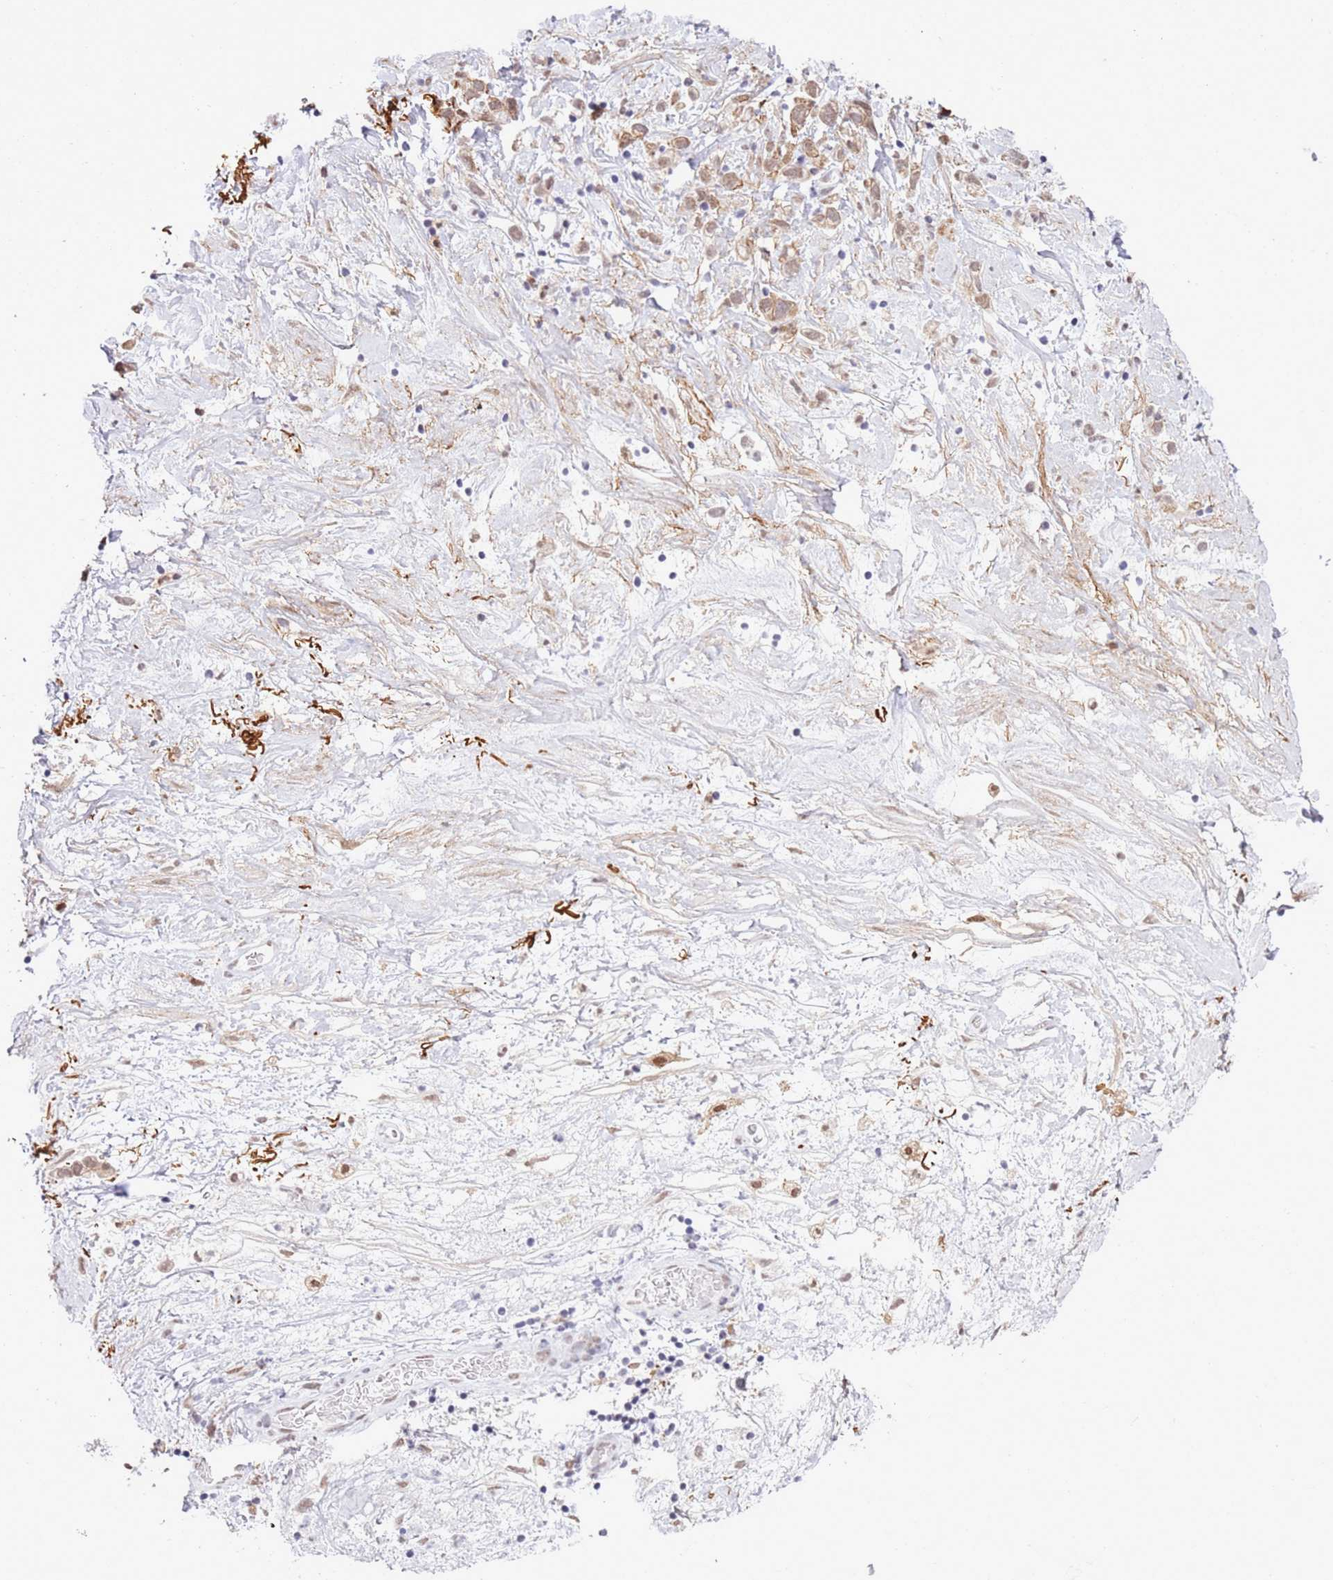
{"staining": {"intensity": "moderate", "quantity": ">75%", "location": "nuclear"}, "tissue": "stomach cancer", "cell_type": "Tumor cells", "image_type": "cancer", "snomed": [{"axis": "morphology", "description": "Adenocarcinoma, NOS"}, {"axis": "topography", "description": "Stomach"}], "caption": "High-power microscopy captured an immunohistochemistry histopathology image of adenocarcinoma (stomach), revealing moderate nuclear positivity in about >75% of tumor cells. The protein is shown in brown color, while the nuclei are stained blue.", "gene": "TRIM32", "patient": {"sex": "female", "age": 65}}